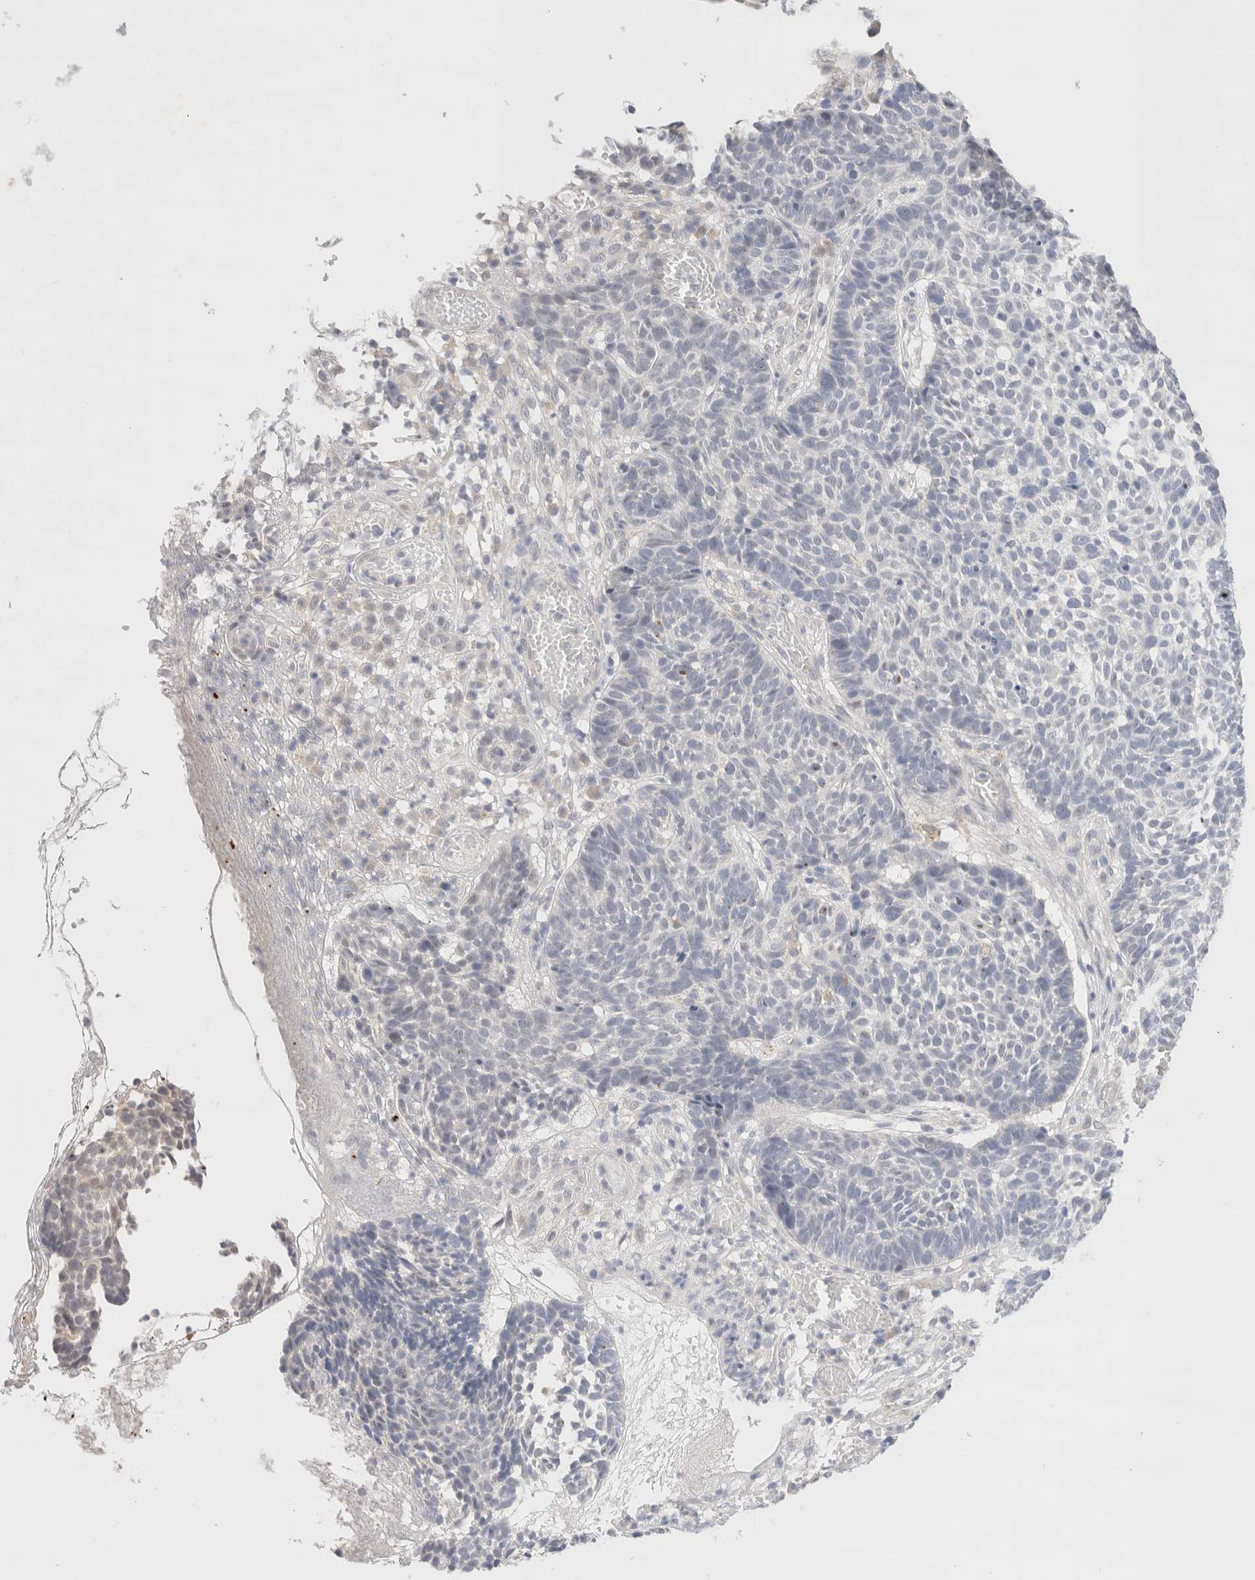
{"staining": {"intensity": "negative", "quantity": "none", "location": "none"}, "tissue": "skin cancer", "cell_type": "Tumor cells", "image_type": "cancer", "snomed": [{"axis": "morphology", "description": "Basal cell carcinoma"}, {"axis": "topography", "description": "Skin"}], "caption": "High magnification brightfield microscopy of basal cell carcinoma (skin) stained with DAB (brown) and counterstained with hematoxylin (blue): tumor cells show no significant expression.", "gene": "SPATA20", "patient": {"sex": "male", "age": 85}}